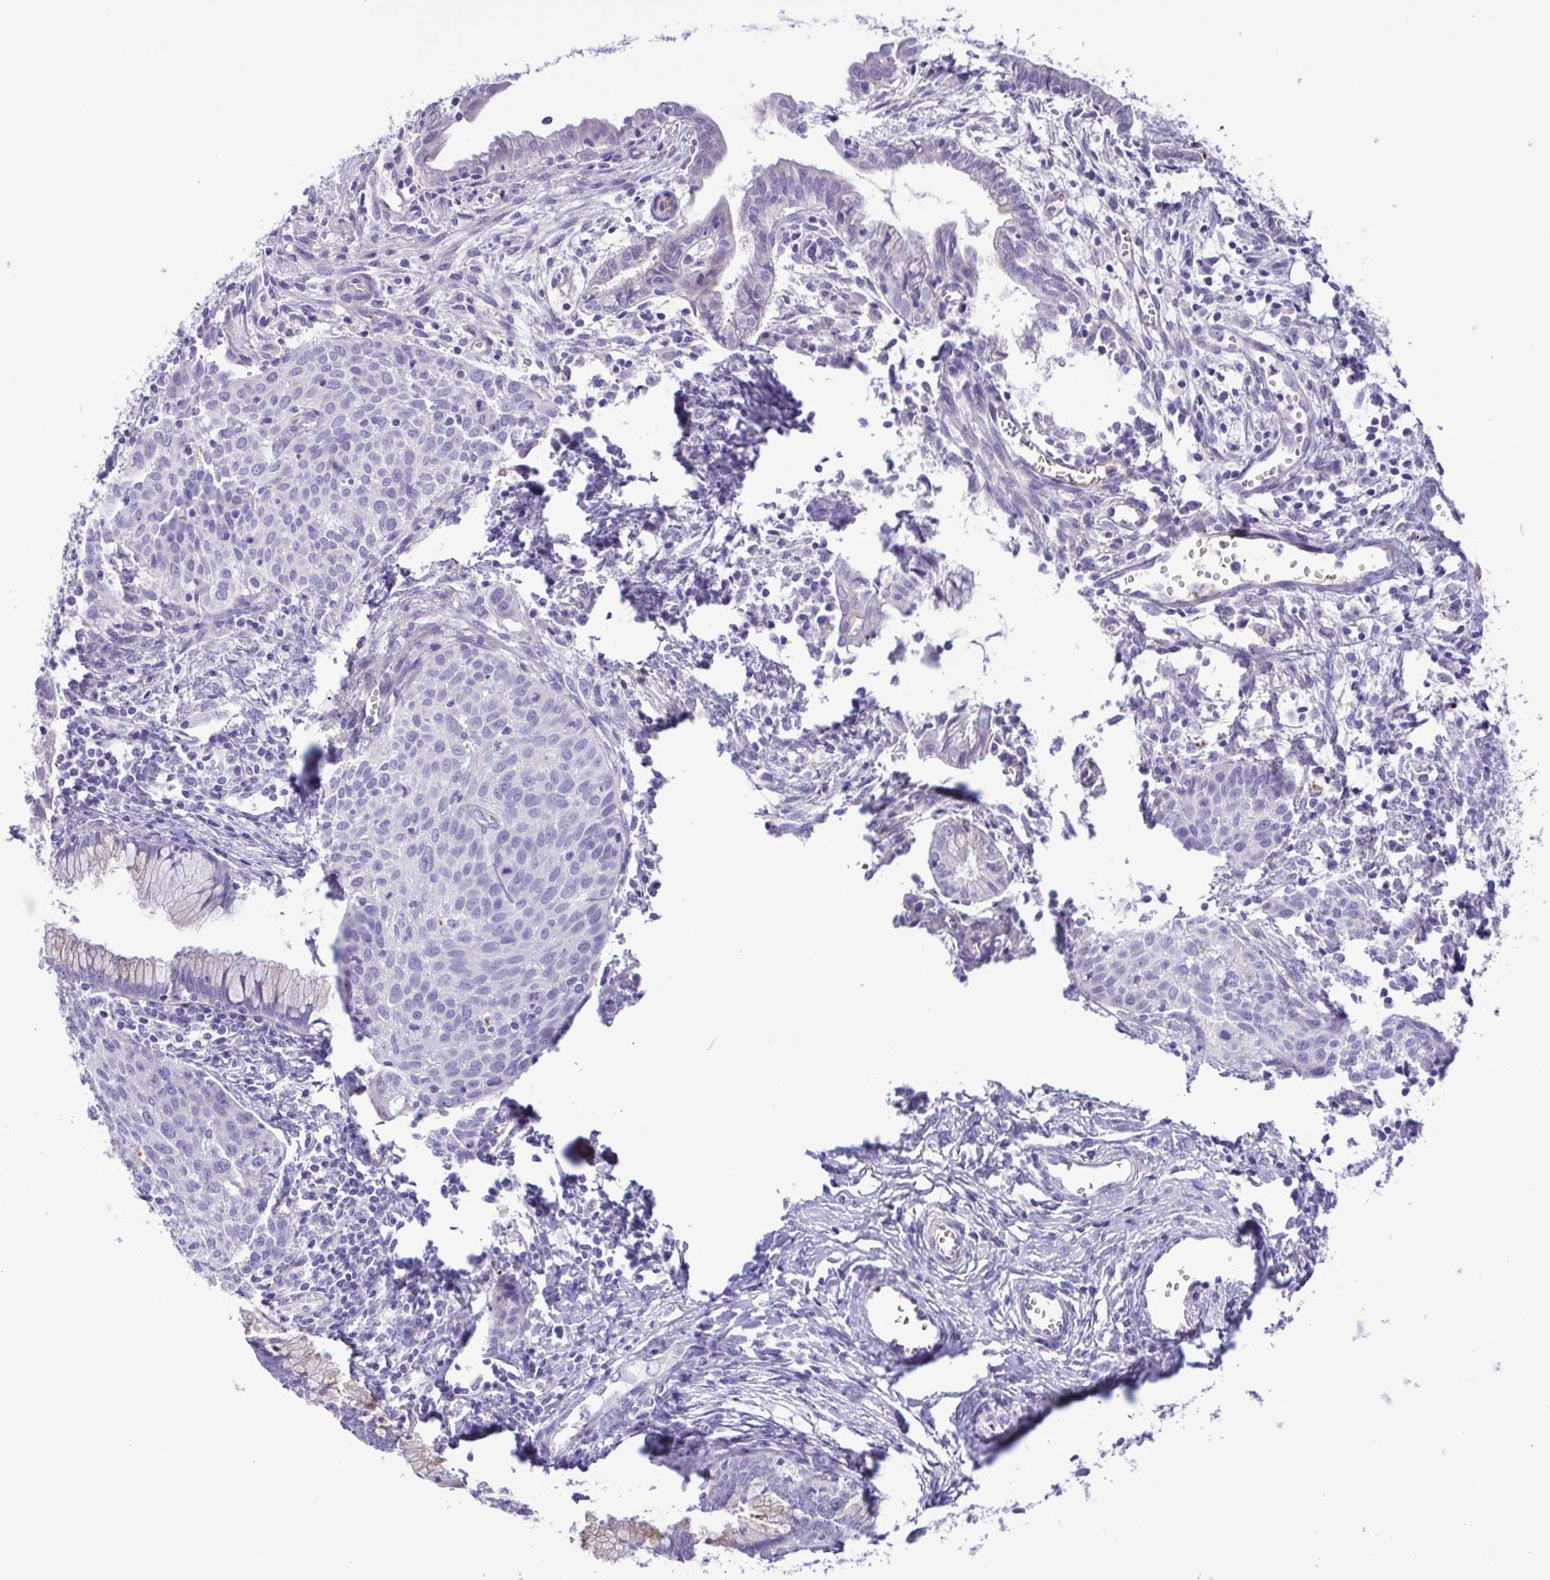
{"staining": {"intensity": "negative", "quantity": "none", "location": "none"}, "tissue": "cervical cancer", "cell_type": "Tumor cells", "image_type": "cancer", "snomed": [{"axis": "morphology", "description": "Squamous cell carcinoma, NOS"}, {"axis": "topography", "description": "Cervix"}], "caption": "This is an immunohistochemistry image of squamous cell carcinoma (cervical). There is no staining in tumor cells.", "gene": "GABBR2", "patient": {"sex": "female", "age": 38}}